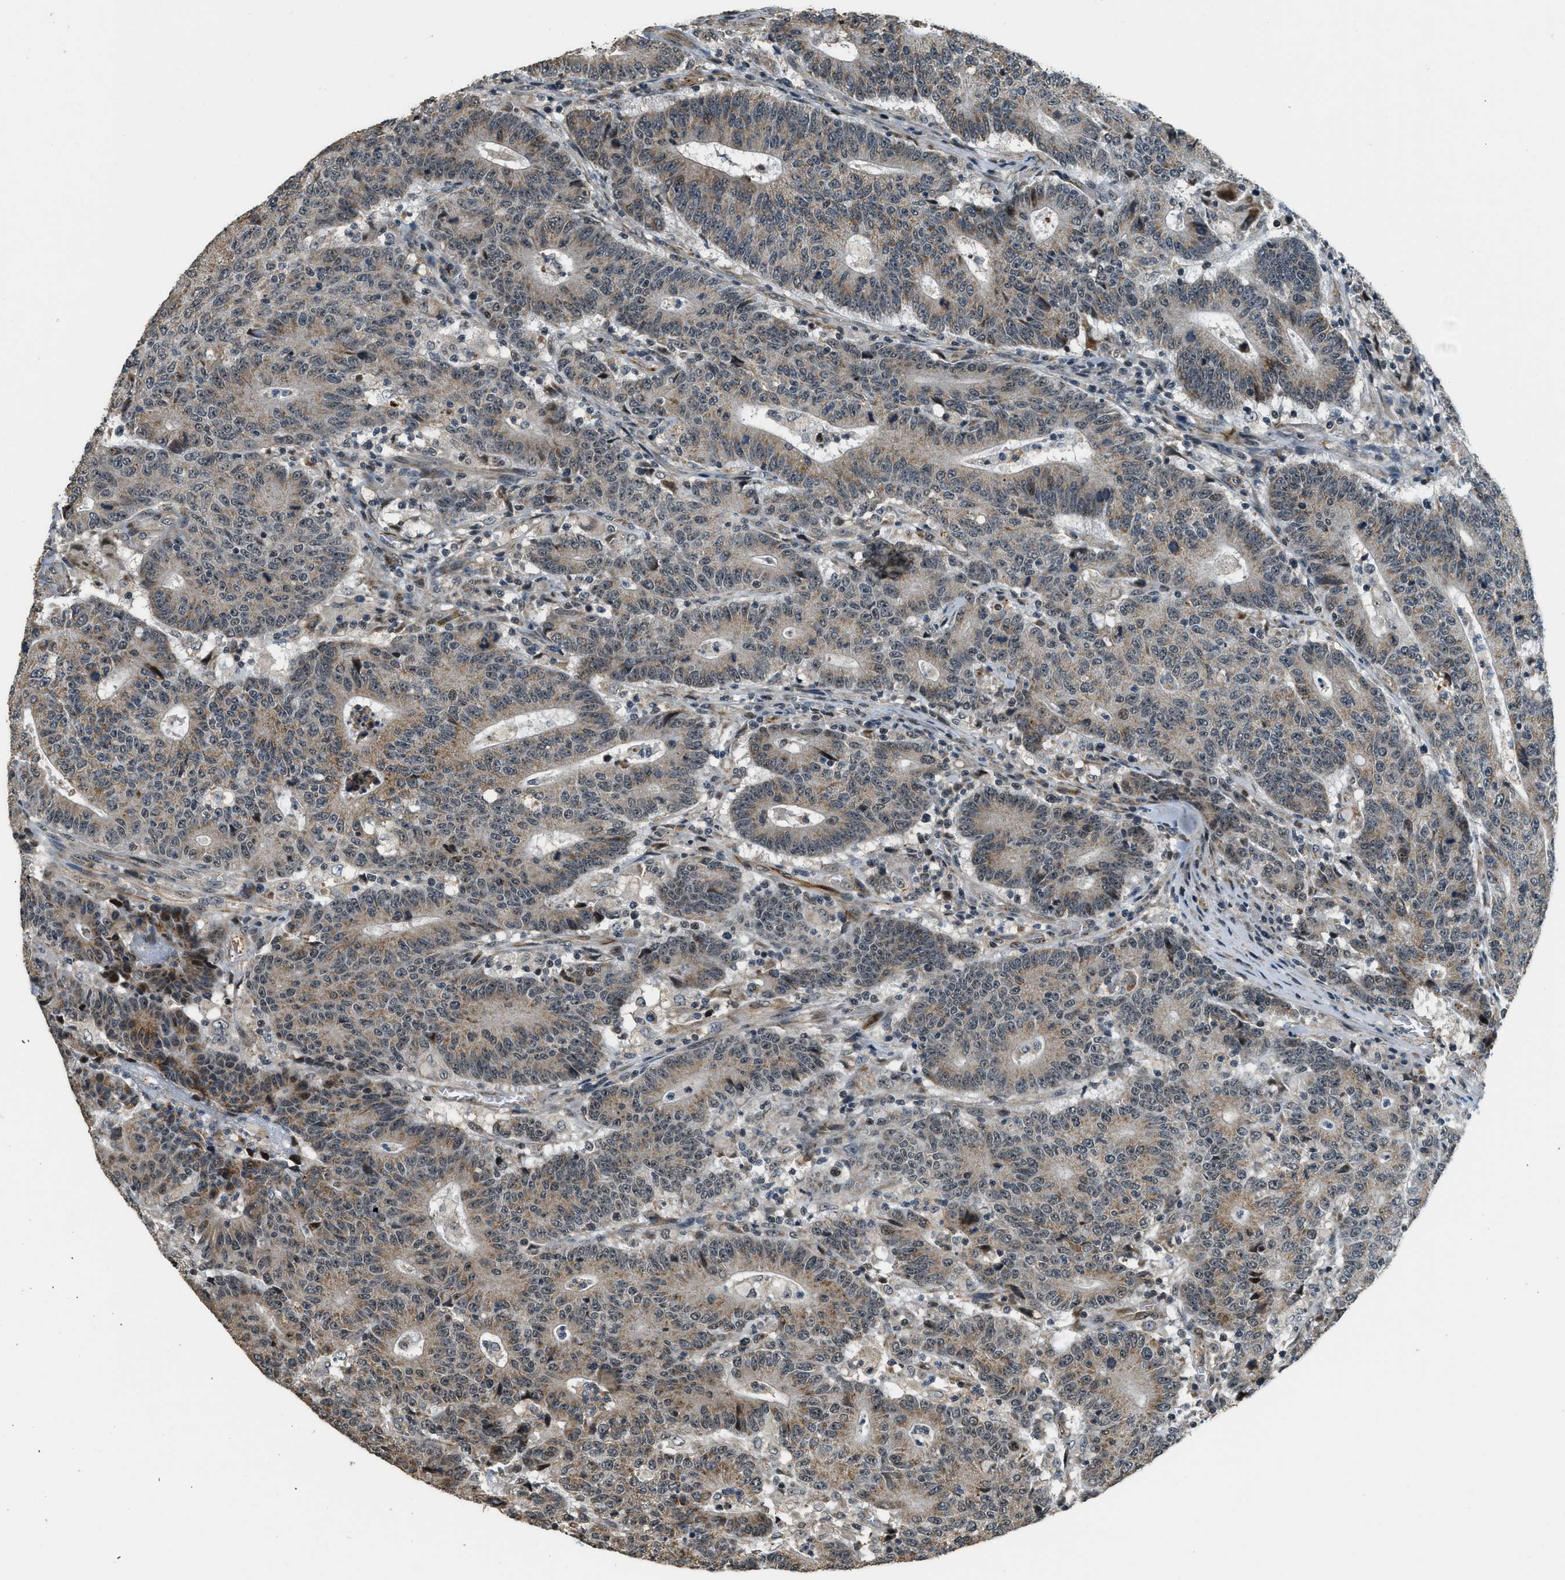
{"staining": {"intensity": "weak", "quantity": ">75%", "location": "cytoplasmic/membranous,nuclear"}, "tissue": "colorectal cancer", "cell_type": "Tumor cells", "image_type": "cancer", "snomed": [{"axis": "morphology", "description": "Normal tissue, NOS"}, {"axis": "morphology", "description": "Adenocarcinoma, NOS"}, {"axis": "topography", "description": "Colon"}], "caption": "Human colorectal cancer (adenocarcinoma) stained for a protein (brown) demonstrates weak cytoplasmic/membranous and nuclear positive staining in about >75% of tumor cells.", "gene": "MED21", "patient": {"sex": "female", "age": 75}}